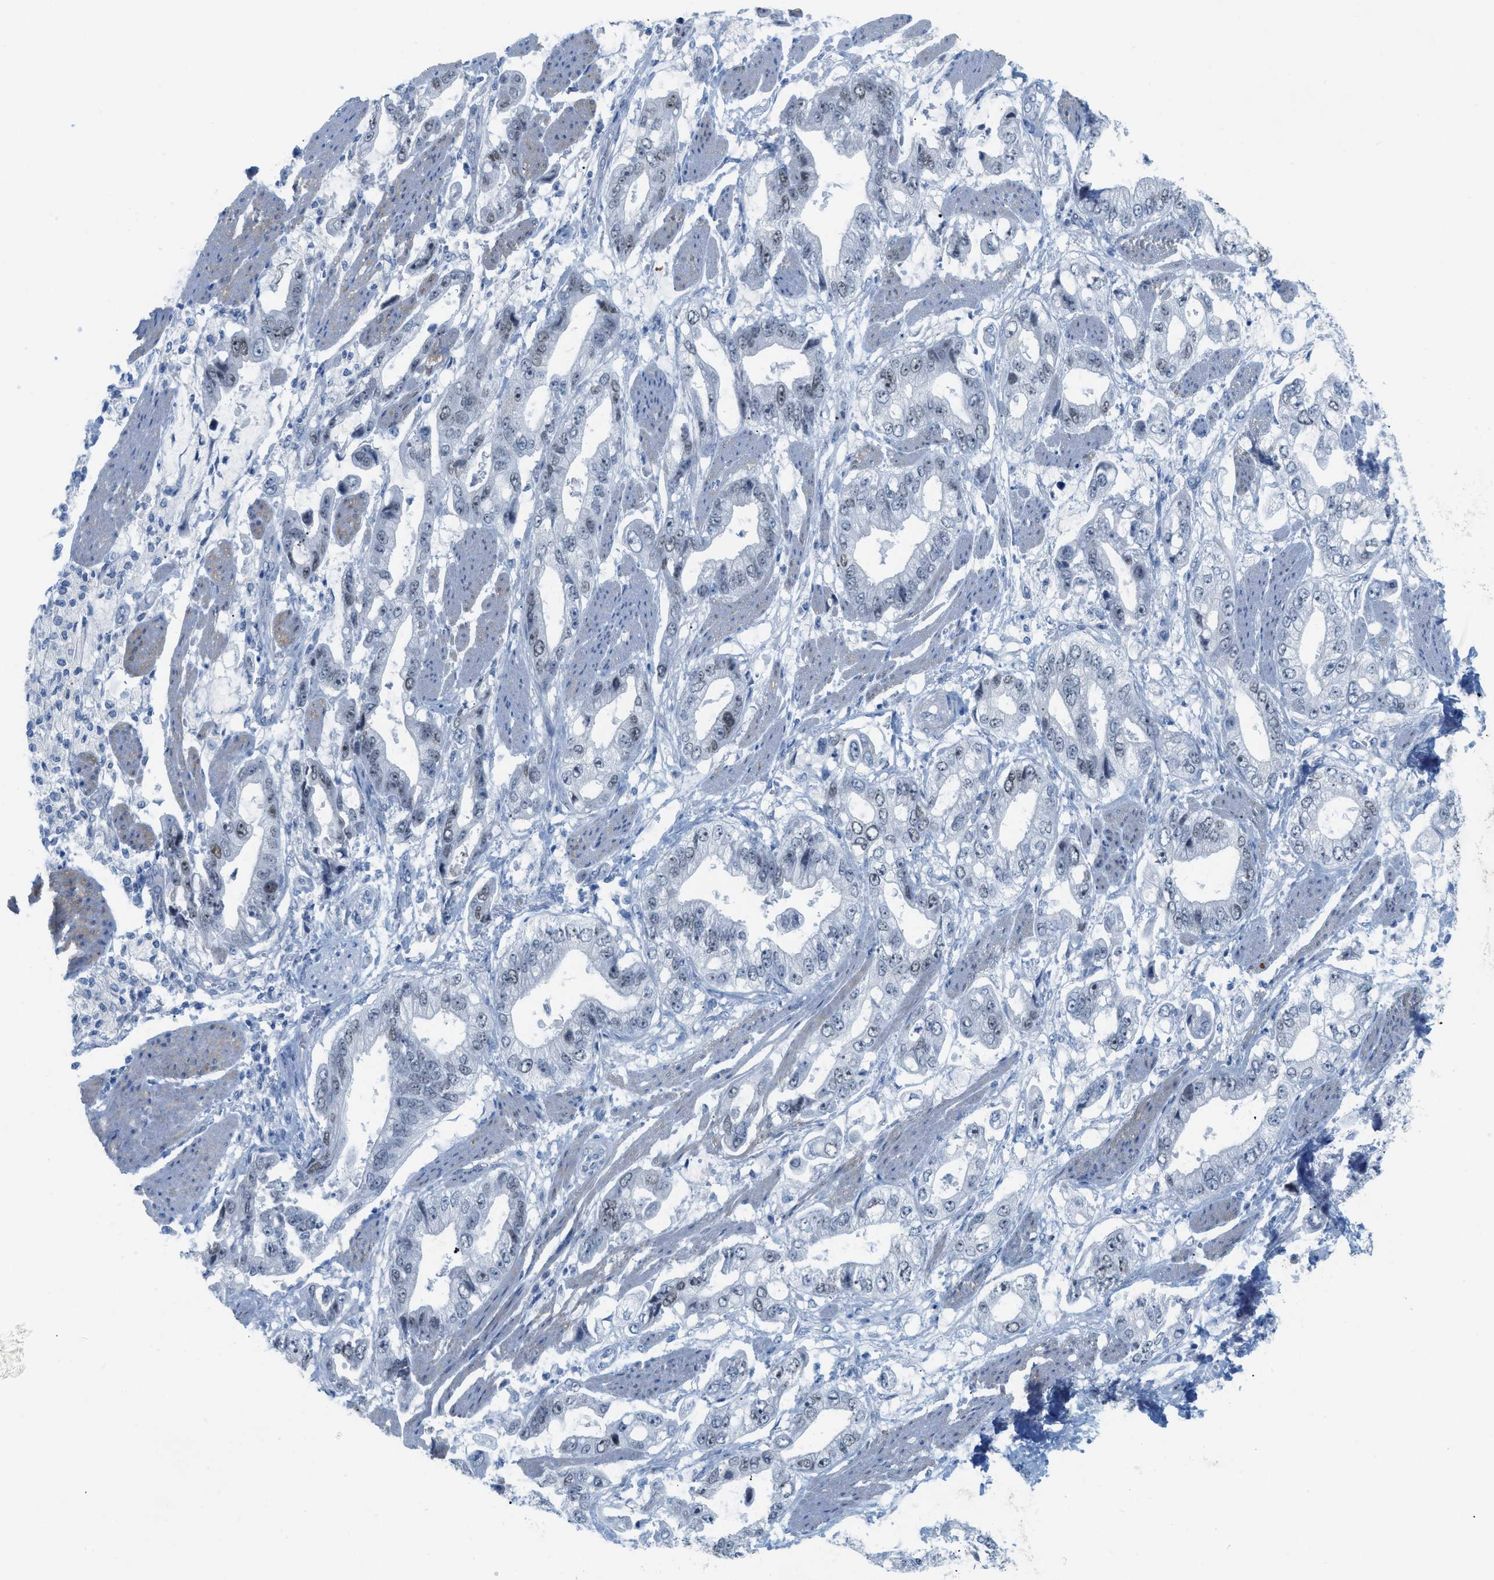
{"staining": {"intensity": "weak", "quantity": "<25%", "location": "nuclear"}, "tissue": "stomach cancer", "cell_type": "Tumor cells", "image_type": "cancer", "snomed": [{"axis": "morphology", "description": "Normal tissue, NOS"}, {"axis": "morphology", "description": "Adenocarcinoma, NOS"}, {"axis": "topography", "description": "Stomach"}], "caption": "This is a photomicrograph of immunohistochemistry (IHC) staining of stomach adenocarcinoma, which shows no positivity in tumor cells.", "gene": "HLTF", "patient": {"sex": "male", "age": 62}}